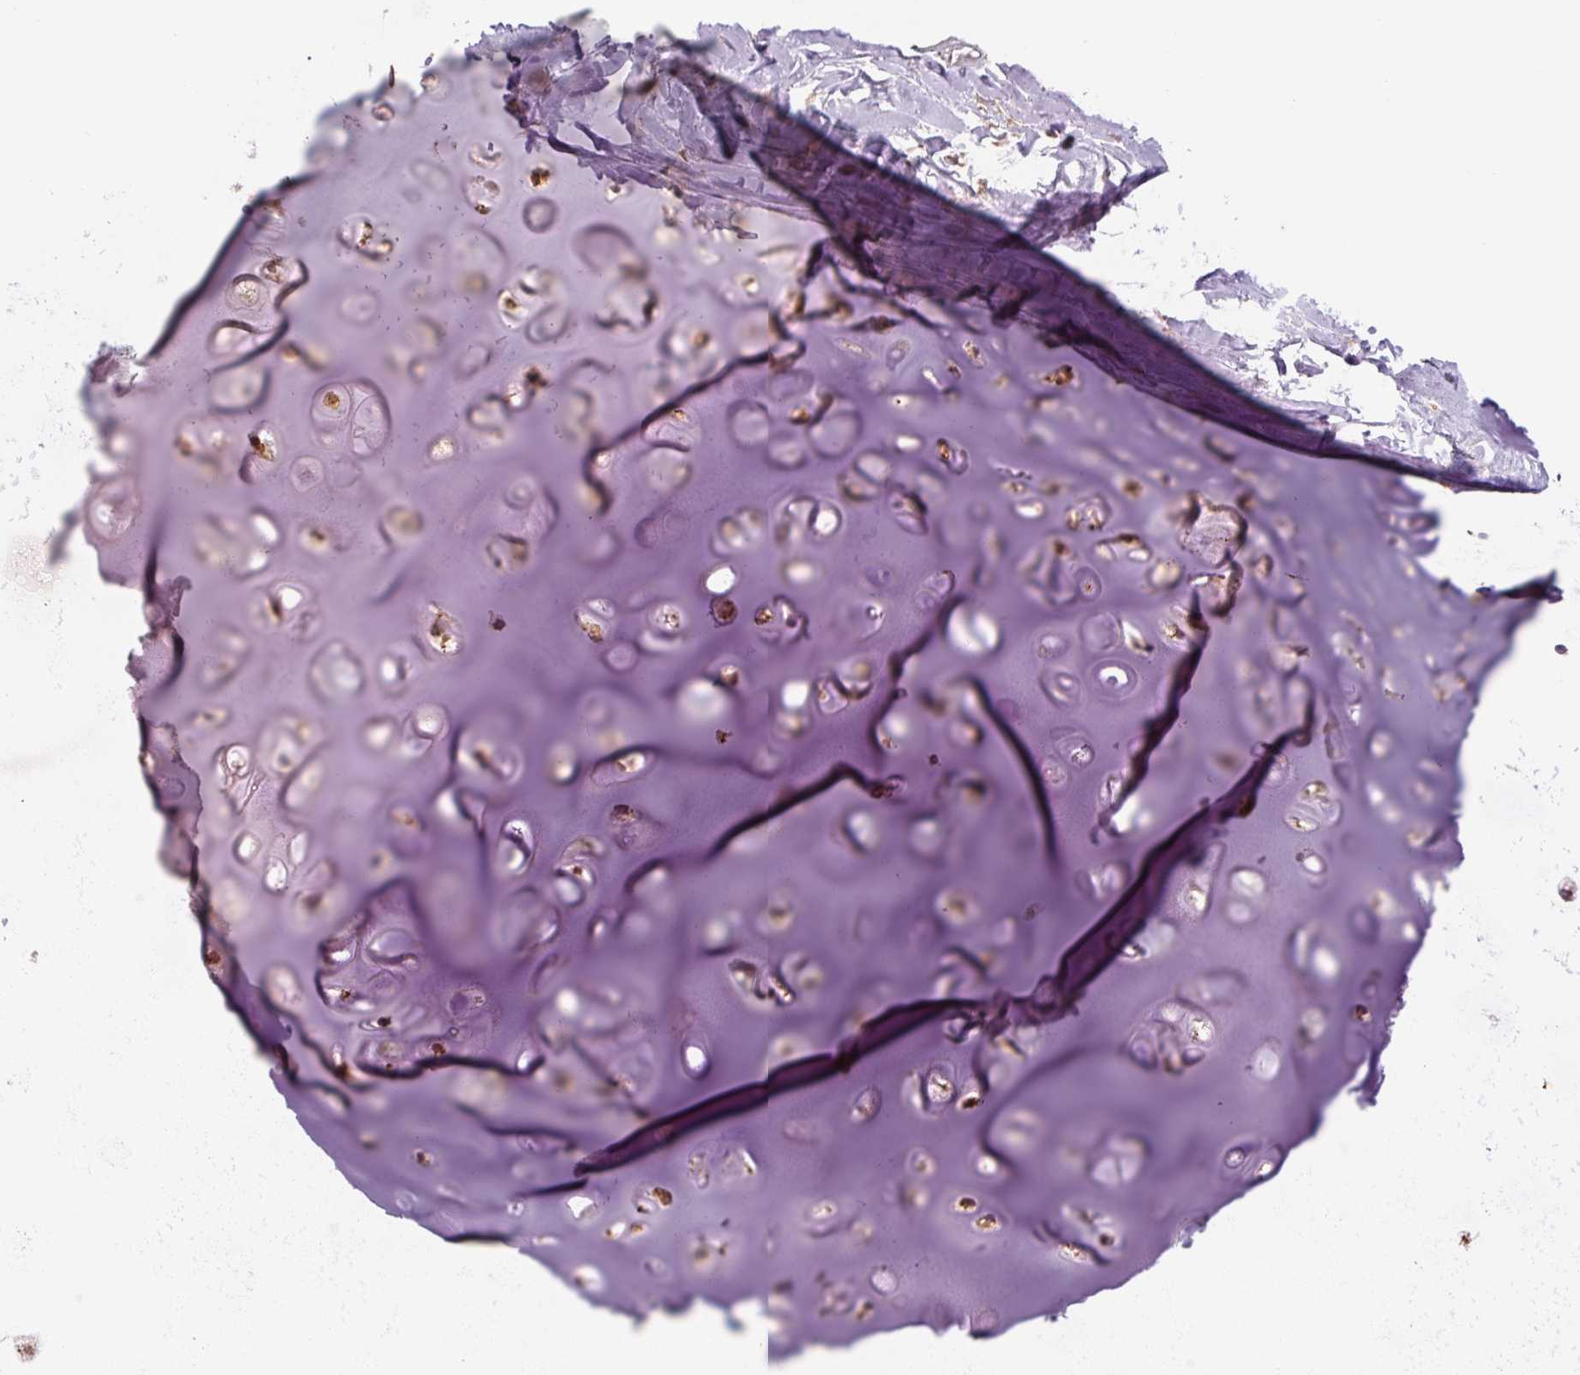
{"staining": {"intensity": "moderate", "quantity": ">75%", "location": "cytoplasmic/membranous"}, "tissue": "soft tissue", "cell_type": "Chondrocytes", "image_type": "normal", "snomed": [{"axis": "morphology", "description": "Normal tissue, NOS"}, {"axis": "topography", "description": "Cartilage tissue"}, {"axis": "topography", "description": "Nasopharynx"}, {"axis": "topography", "description": "Thyroid gland"}], "caption": "Chondrocytes exhibit medium levels of moderate cytoplasmic/membranous staining in approximately >75% of cells in unremarkable soft tissue.", "gene": "RASA1", "patient": {"sex": "male", "age": 63}}